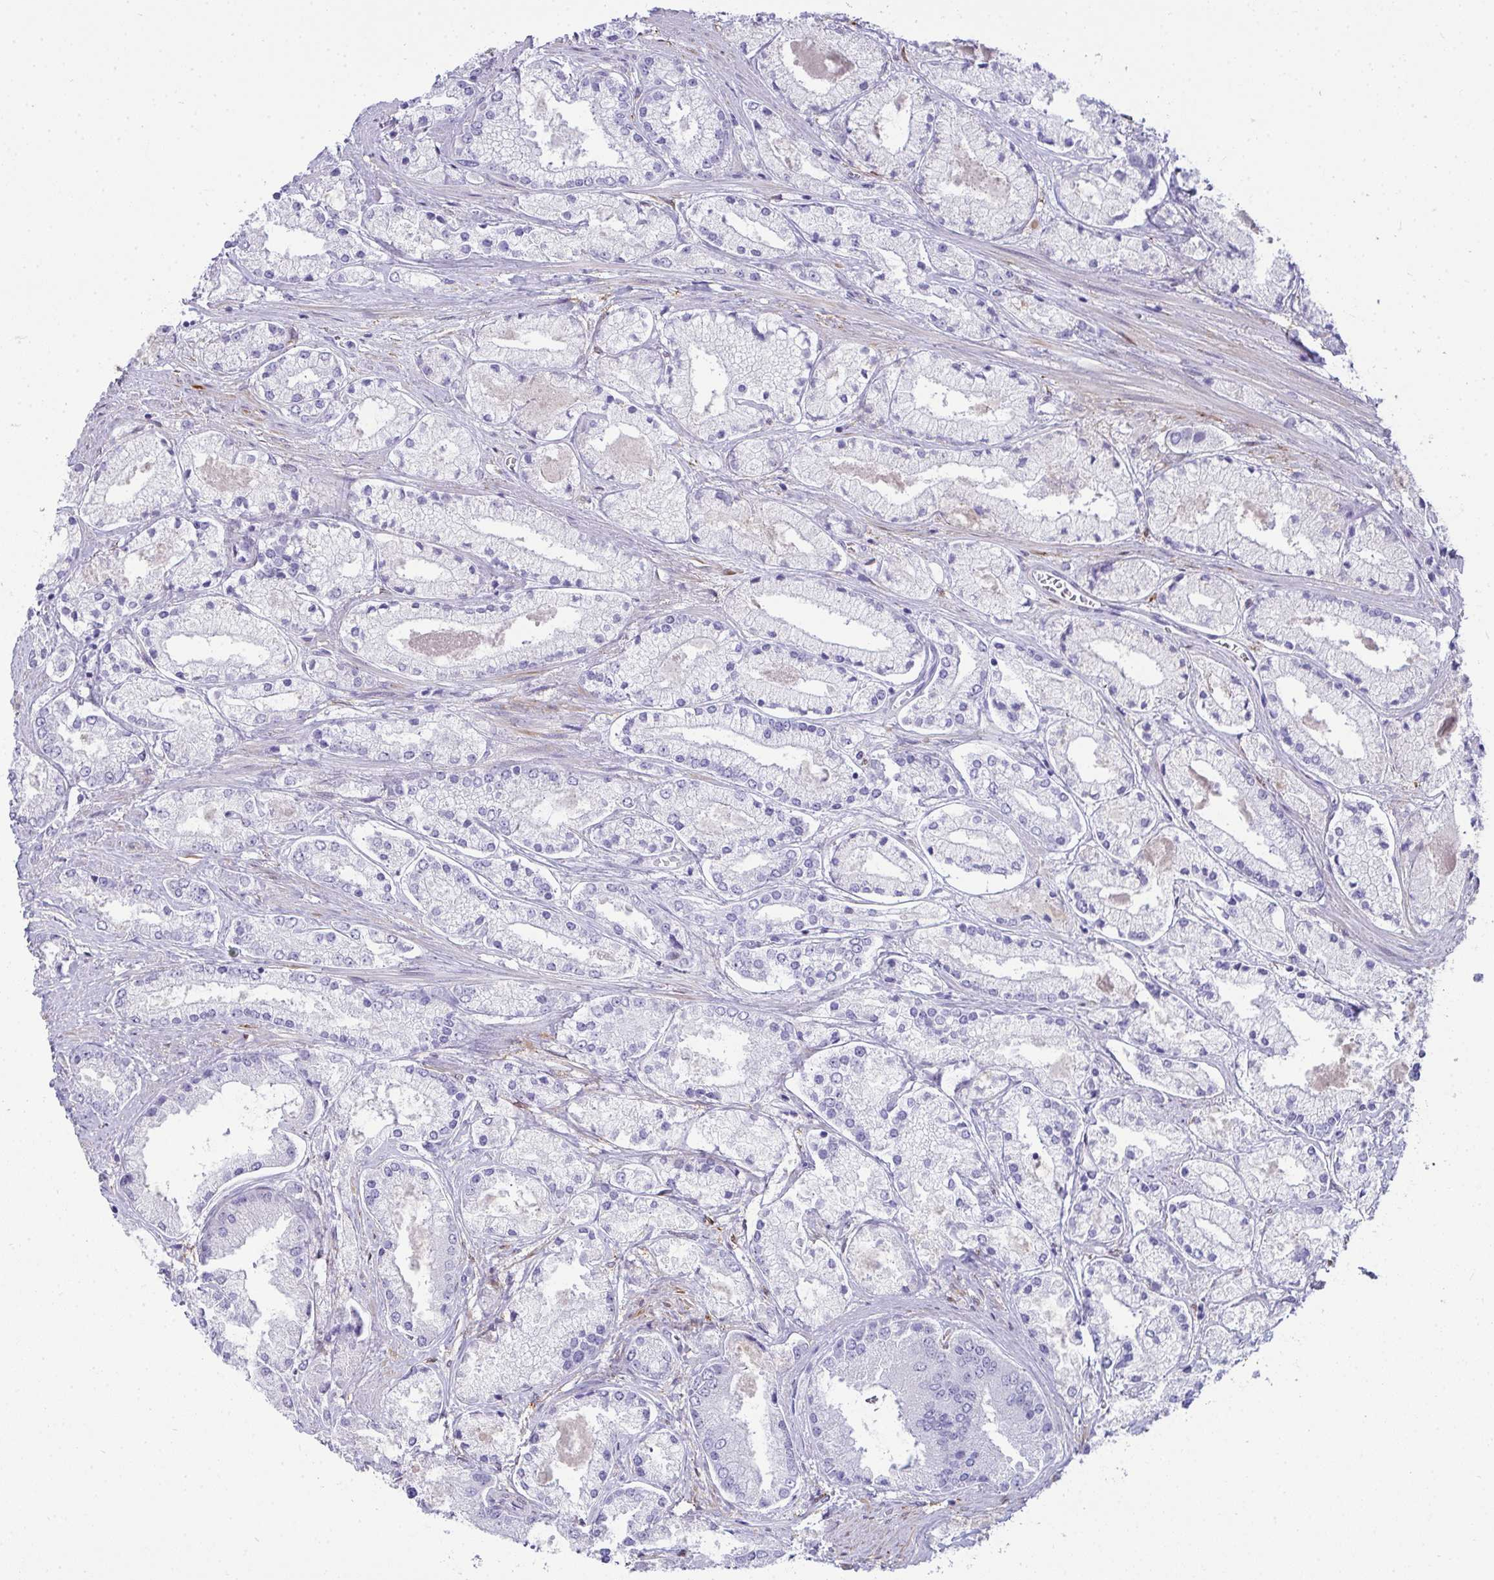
{"staining": {"intensity": "negative", "quantity": "none", "location": "none"}, "tissue": "prostate cancer", "cell_type": "Tumor cells", "image_type": "cancer", "snomed": [{"axis": "morphology", "description": "Adenocarcinoma, High grade"}, {"axis": "topography", "description": "Prostate"}], "caption": "Prostate high-grade adenocarcinoma was stained to show a protein in brown. There is no significant positivity in tumor cells. Brightfield microscopy of IHC stained with DAB (brown) and hematoxylin (blue), captured at high magnification.", "gene": "HSPB6", "patient": {"sex": "male", "age": 67}}